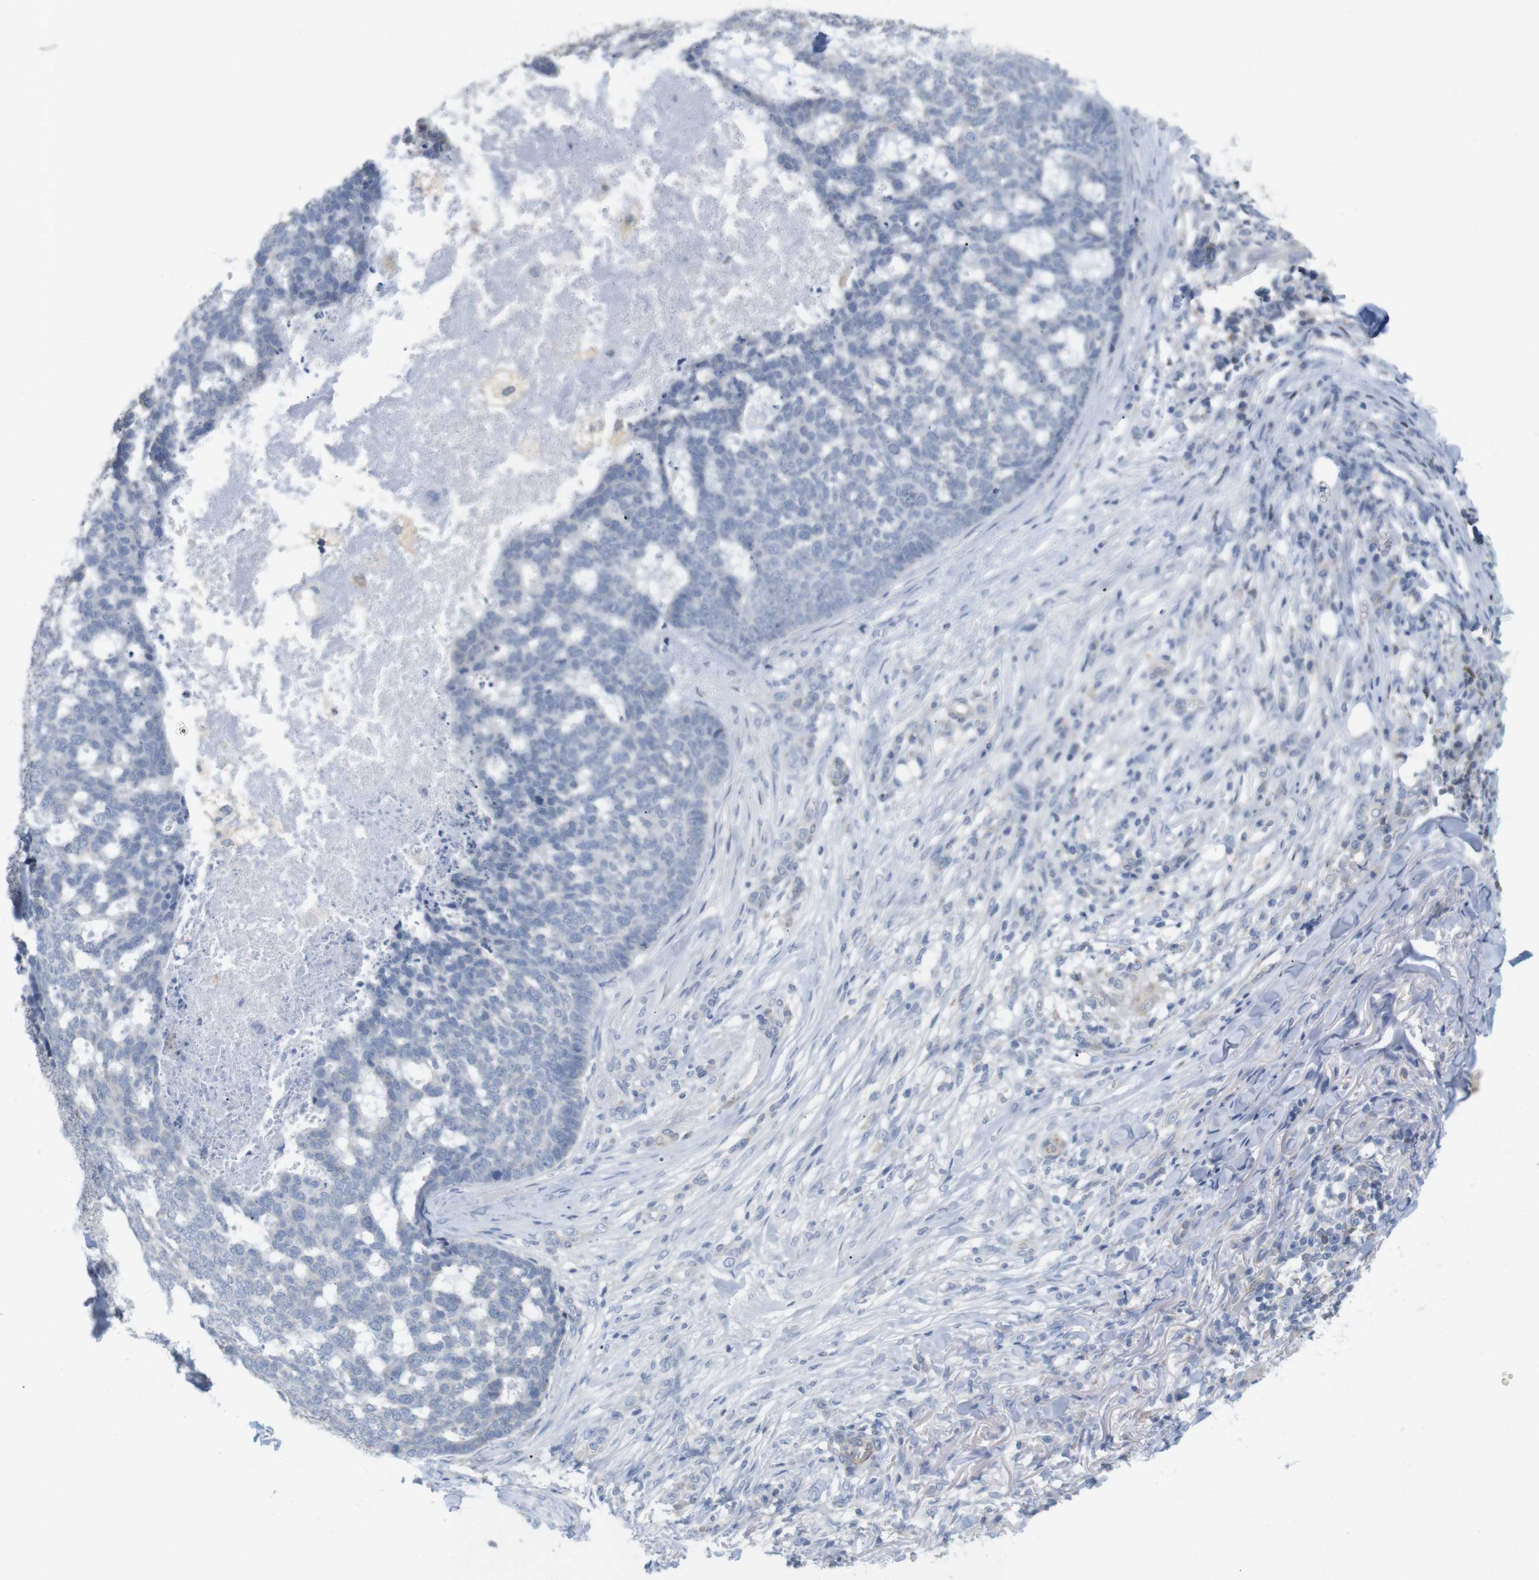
{"staining": {"intensity": "negative", "quantity": "none", "location": "none"}, "tissue": "skin cancer", "cell_type": "Tumor cells", "image_type": "cancer", "snomed": [{"axis": "morphology", "description": "Basal cell carcinoma"}, {"axis": "topography", "description": "Skin"}], "caption": "This is an immunohistochemistry (IHC) photomicrograph of skin cancer (basal cell carcinoma). There is no staining in tumor cells.", "gene": "ITPR1", "patient": {"sex": "male", "age": 84}}